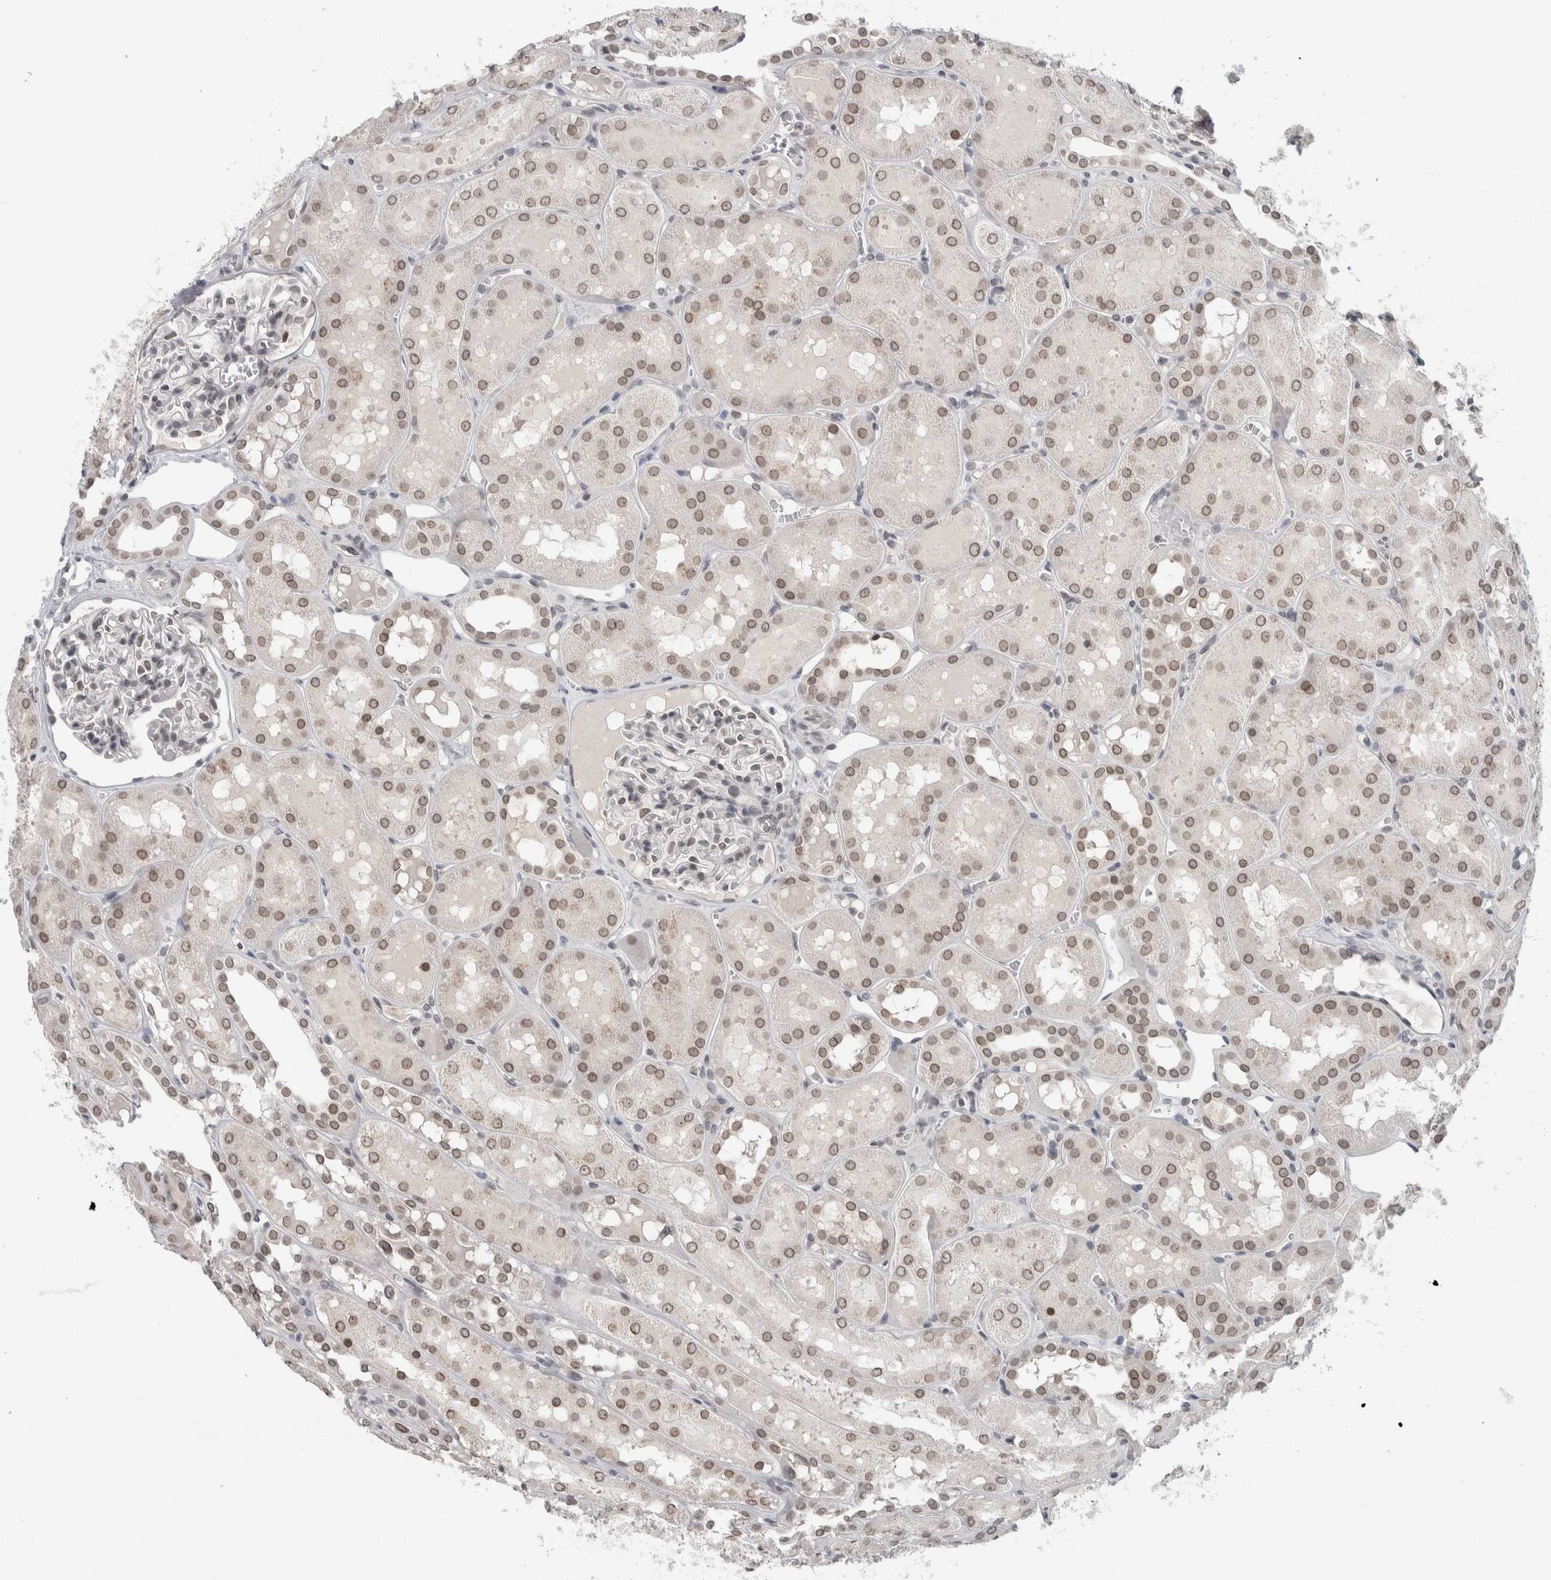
{"staining": {"intensity": "weak", "quantity": "<25%", "location": "nuclear"}, "tissue": "kidney", "cell_type": "Cells in glomeruli", "image_type": "normal", "snomed": [{"axis": "morphology", "description": "Normal tissue, NOS"}, {"axis": "topography", "description": "Kidney"}, {"axis": "topography", "description": "Urinary bladder"}], "caption": "Cells in glomeruli show no significant protein positivity in normal kidney. The staining is performed using DAB brown chromogen with nuclei counter-stained in using hematoxylin.", "gene": "ZNF770", "patient": {"sex": "male", "age": 16}}